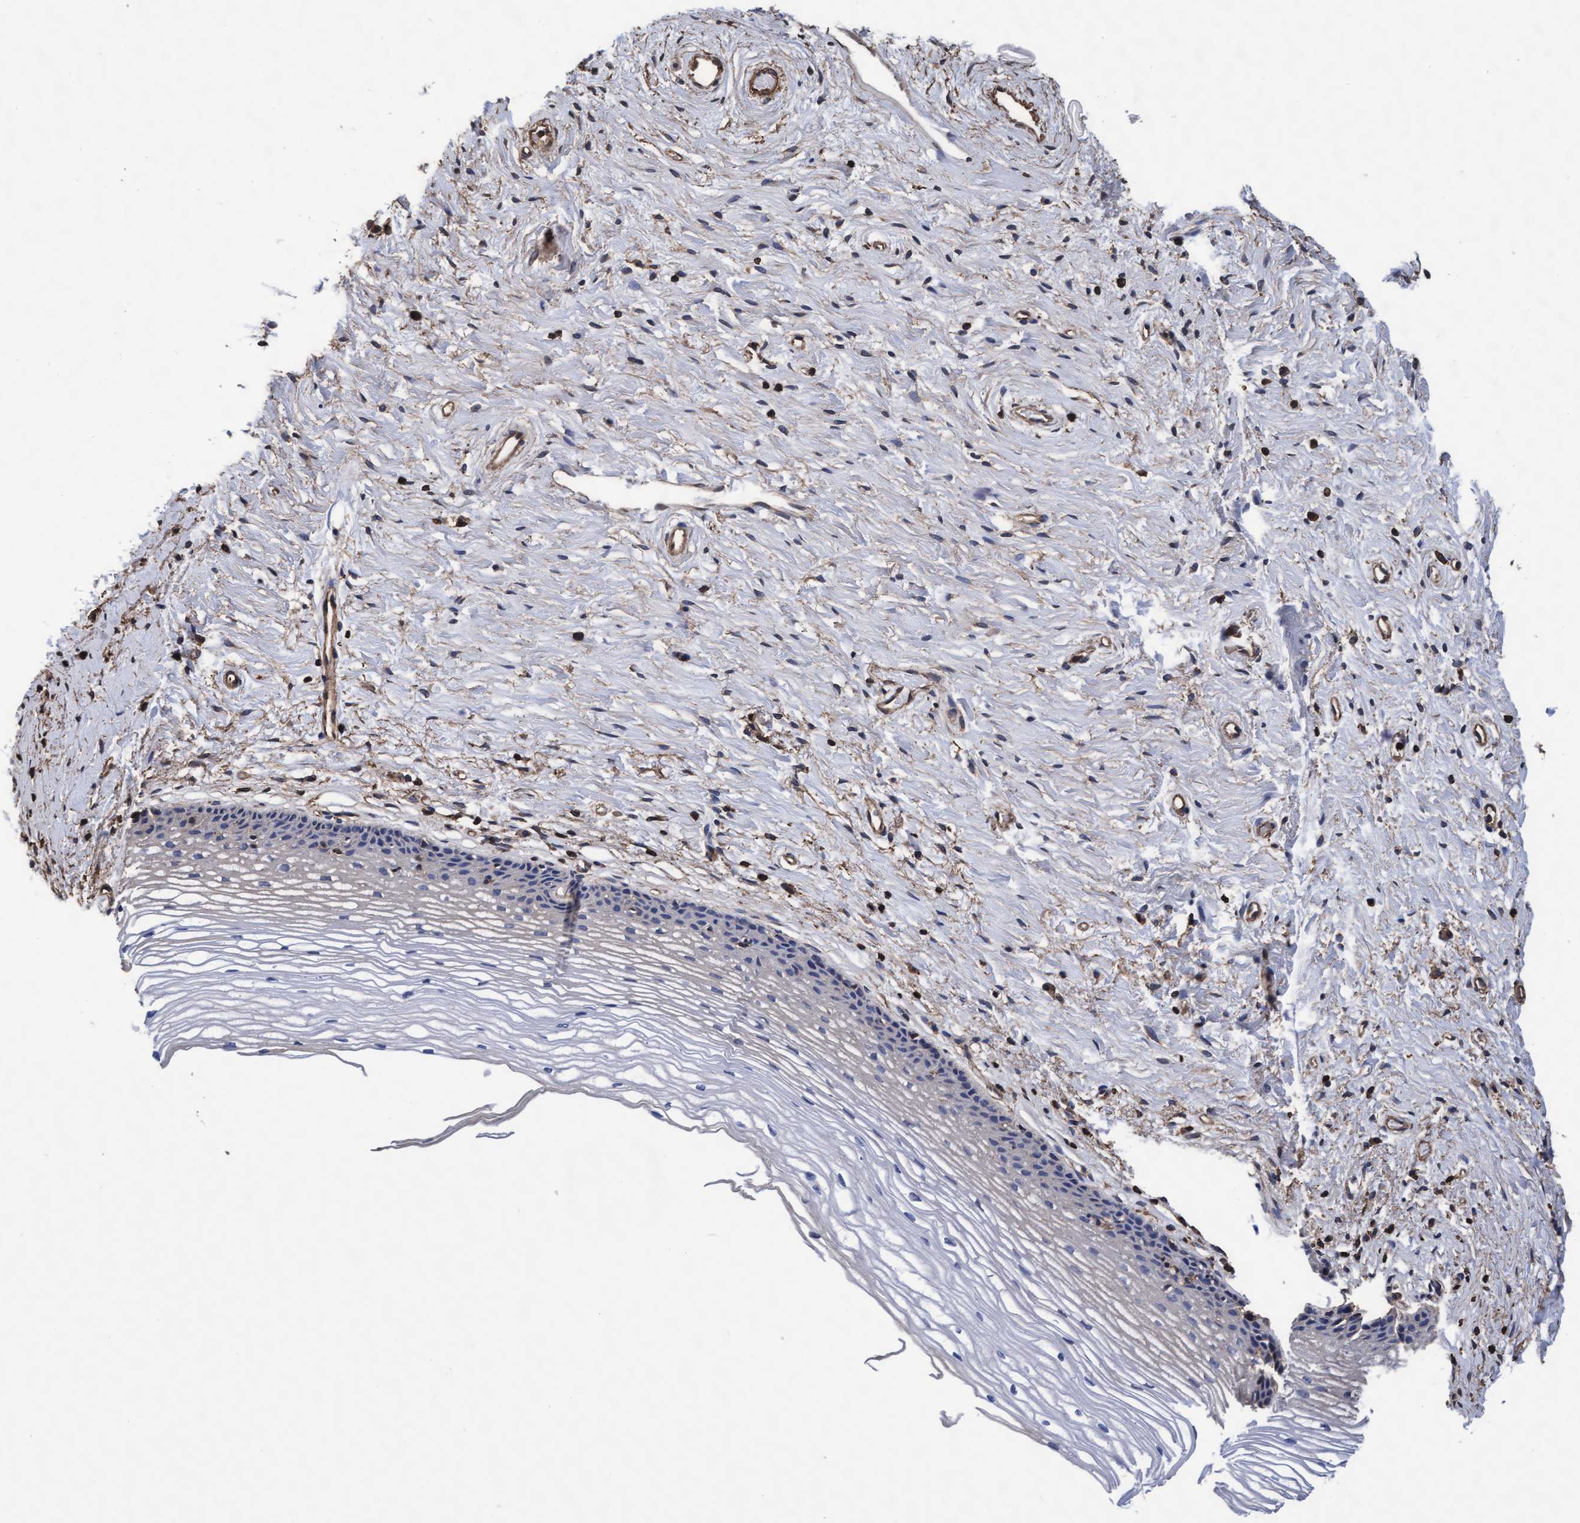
{"staining": {"intensity": "negative", "quantity": "none", "location": "none"}, "tissue": "cervix", "cell_type": "Glandular cells", "image_type": "normal", "snomed": [{"axis": "morphology", "description": "Normal tissue, NOS"}, {"axis": "topography", "description": "Cervix"}], "caption": "Photomicrograph shows no significant protein expression in glandular cells of benign cervix. (Immunohistochemistry (ihc), brightfield microscopy, high magnification).", "gene": "GRHPR", "patient": {"sex": "female", "age": 77}}